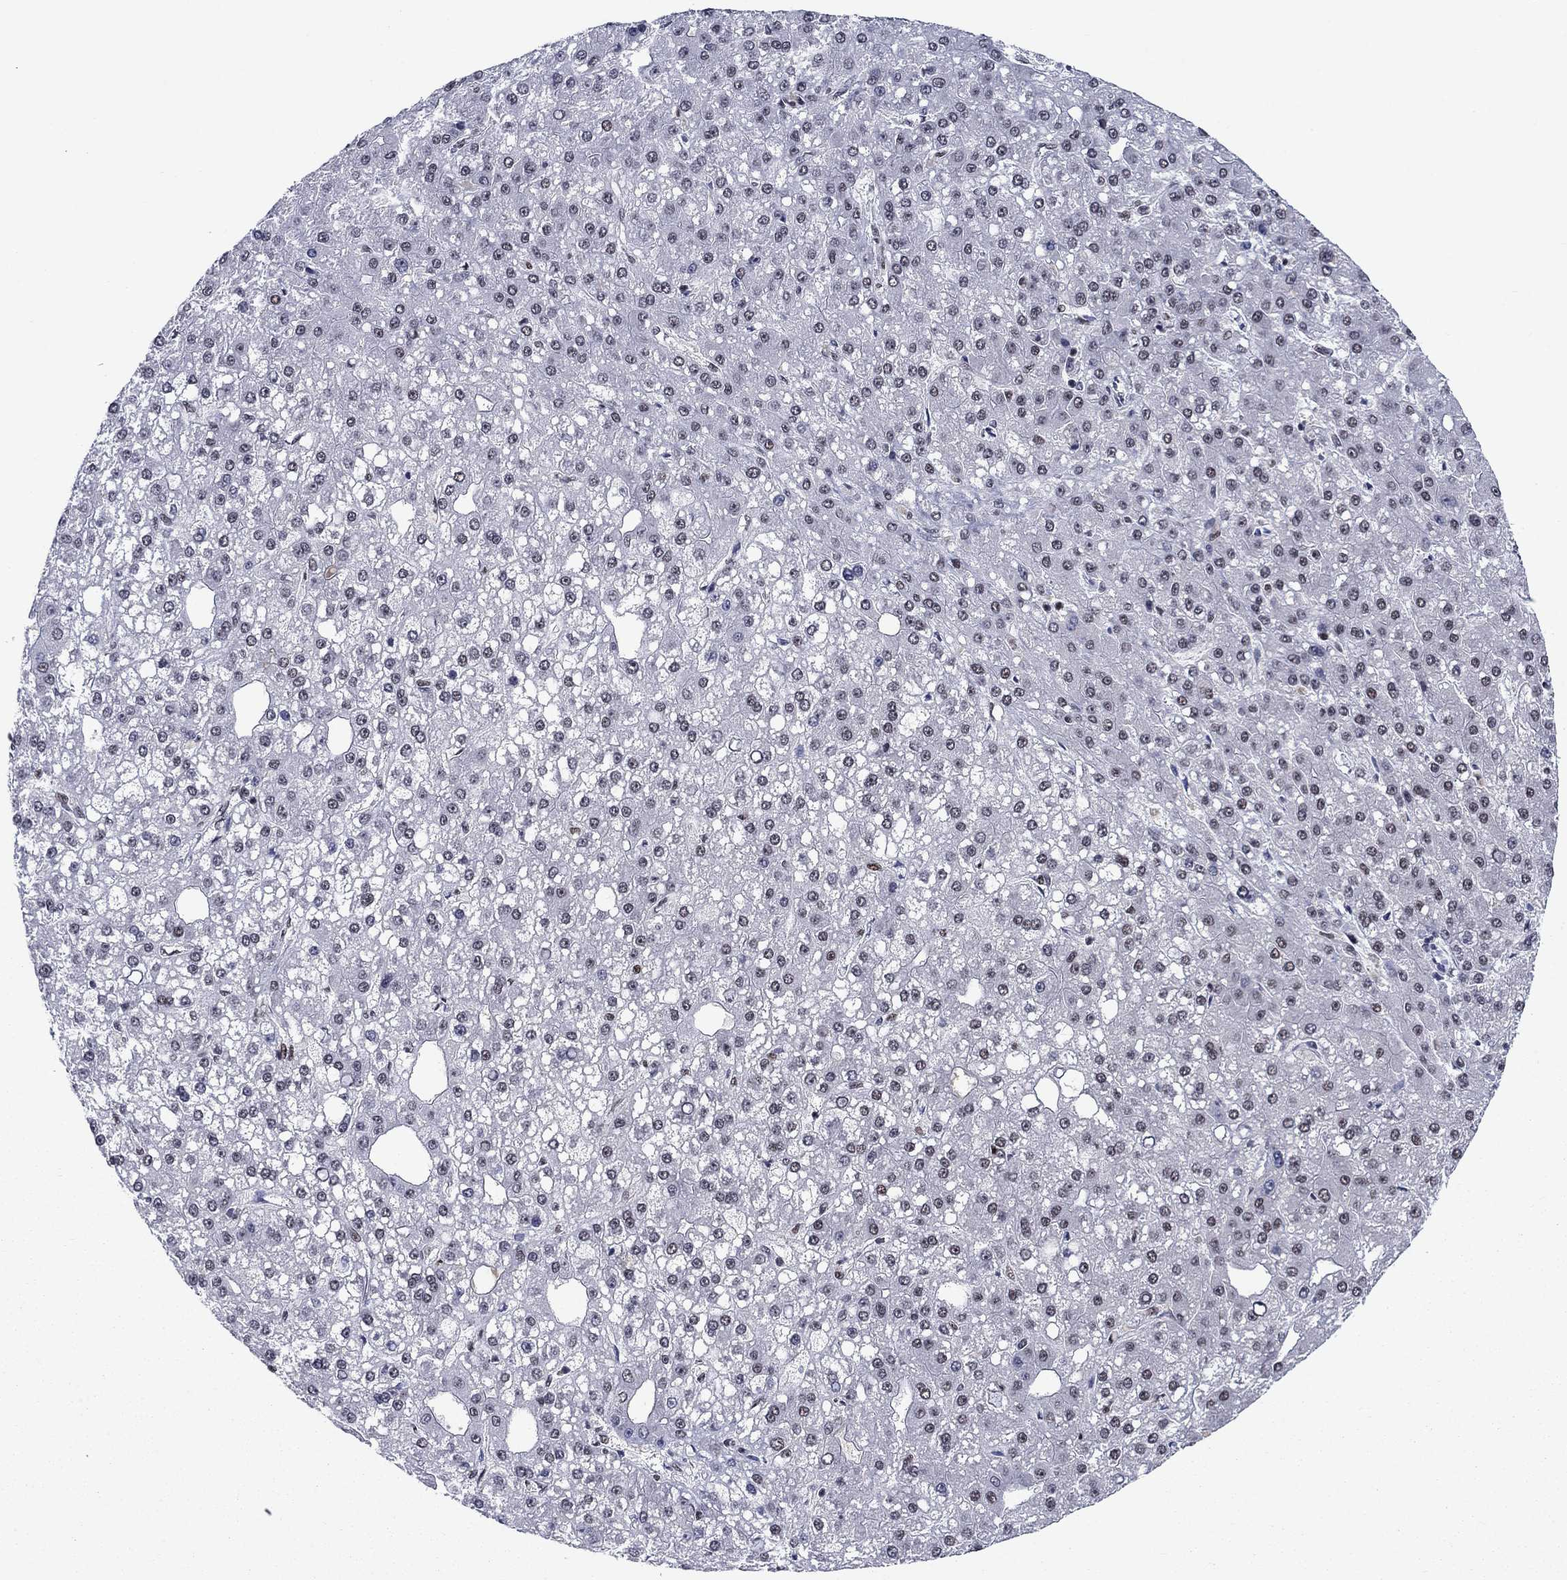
{"staining": {"intensity": "moderate", "quantity": "<25%", "location": "nuclear"}, "tissue": "liver cancer", "cell_type": "Tumor cells", "image_type": "cancer", "snomed": [{"axis": "morphology", "description": "Carcinoma, Hepatocellular, NOS"}, {"axis": "topography", "description": "Liver"}], "caption": "Protein analysis of hepatocellular carcinoma (liver) tissue displays moderate nuclear staining in about <25% of tumor cells.", "gene": "RPRD1B", "patient": {"sex": "male", "age": 67}}